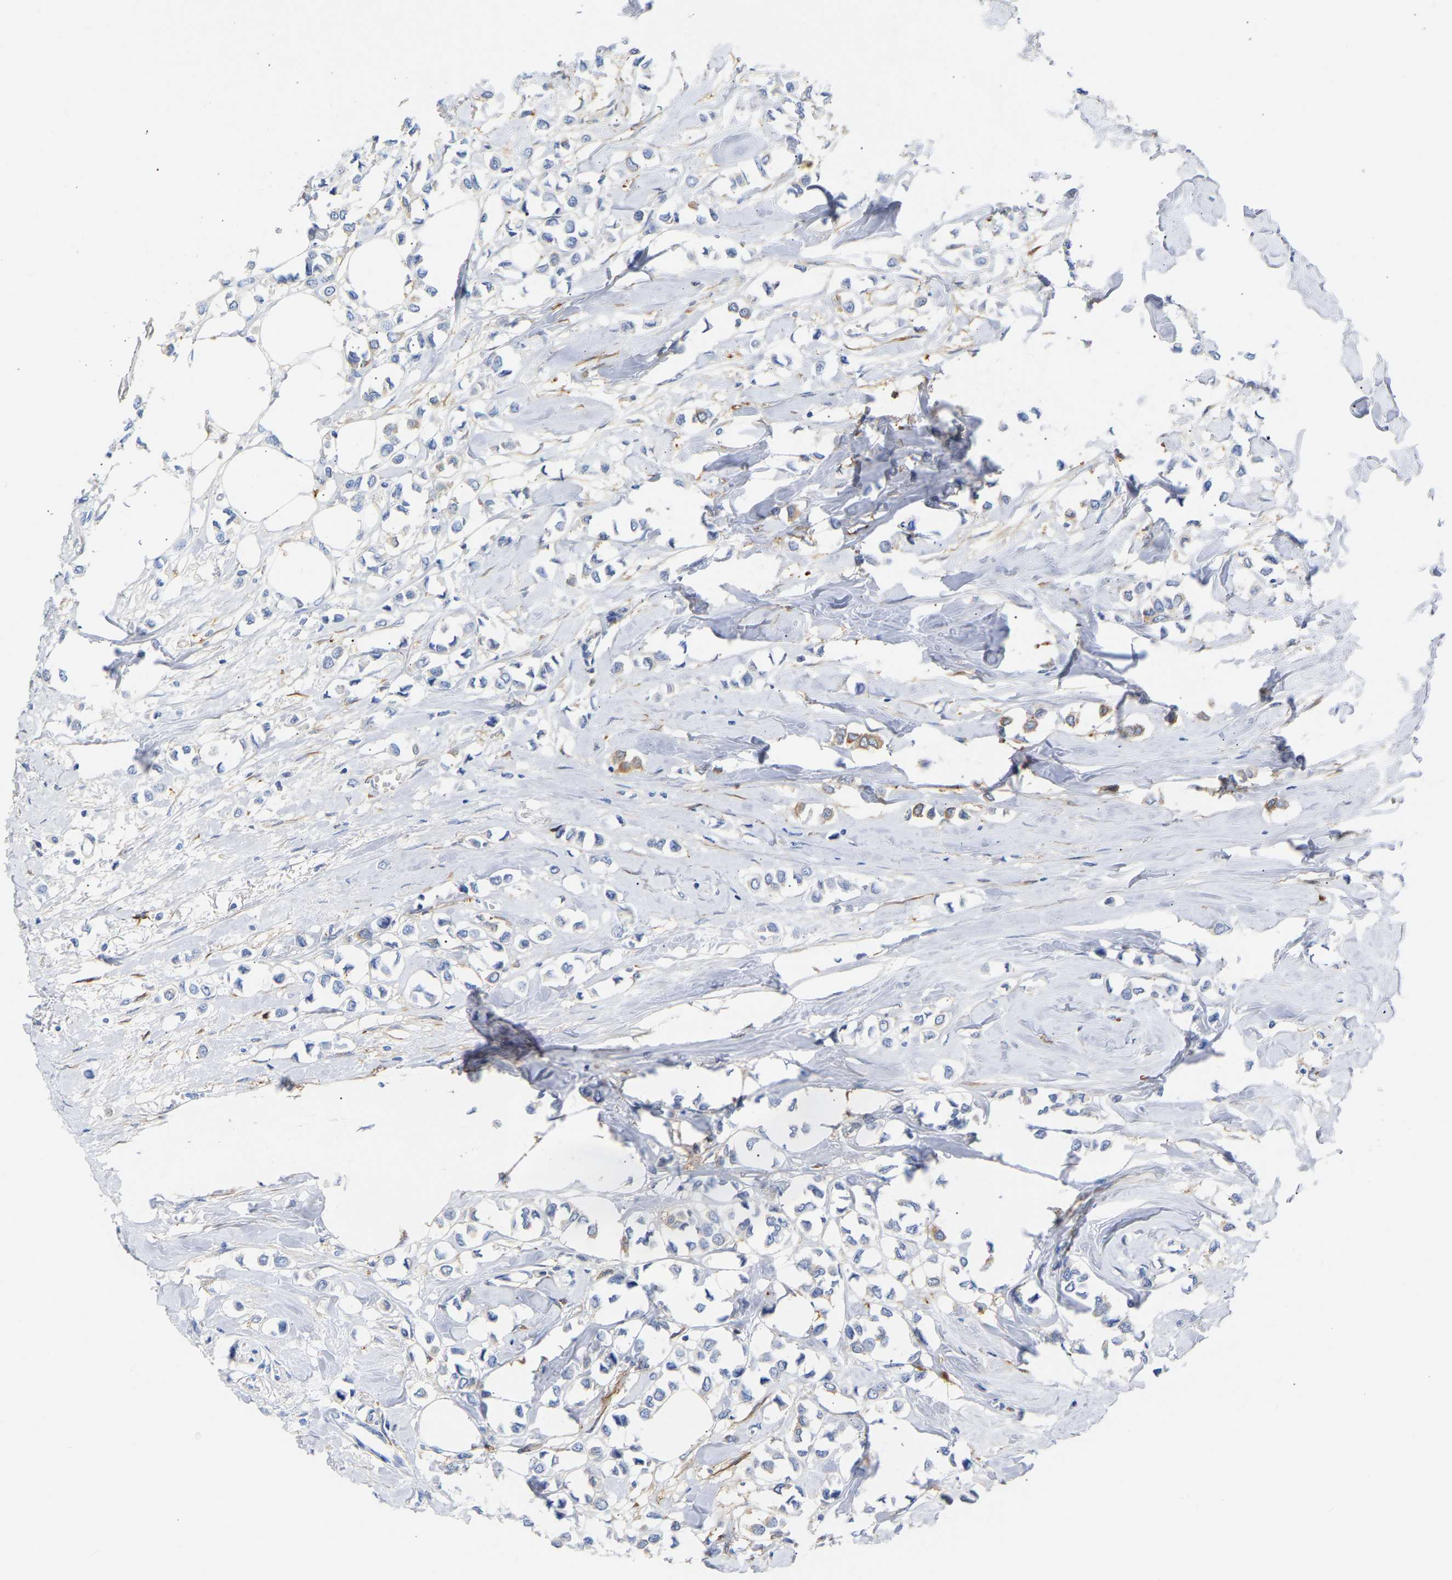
{"staining": {"intensity": "weak", "quantity": "25%-75%", "location": "cytoplasmic/membranous"}, "tissue": "breast cancer", "cell_type": "Tumor cells", "image_type": "cancer", "snomed": [{"axis": "morphology", "description": "Lobular carcinoma"}, {"axis": "topography", "description": "Breast"}], "caption": "Breast cancer (lobular carcinoma) stained with DAB (3,3'-diaminobenzidine) immunohistochemistry (IHC) demonstrates low levels of weak cytoplasmic/membranous expression in about 25%-75% of tumor cells. The staining is performed using DAB brown chromogen to label protein expression. The nuclei are counter-stained blue using hematoxylin.", "gene": "AMPH", "patient": {"sex": "female", "age": 51}}